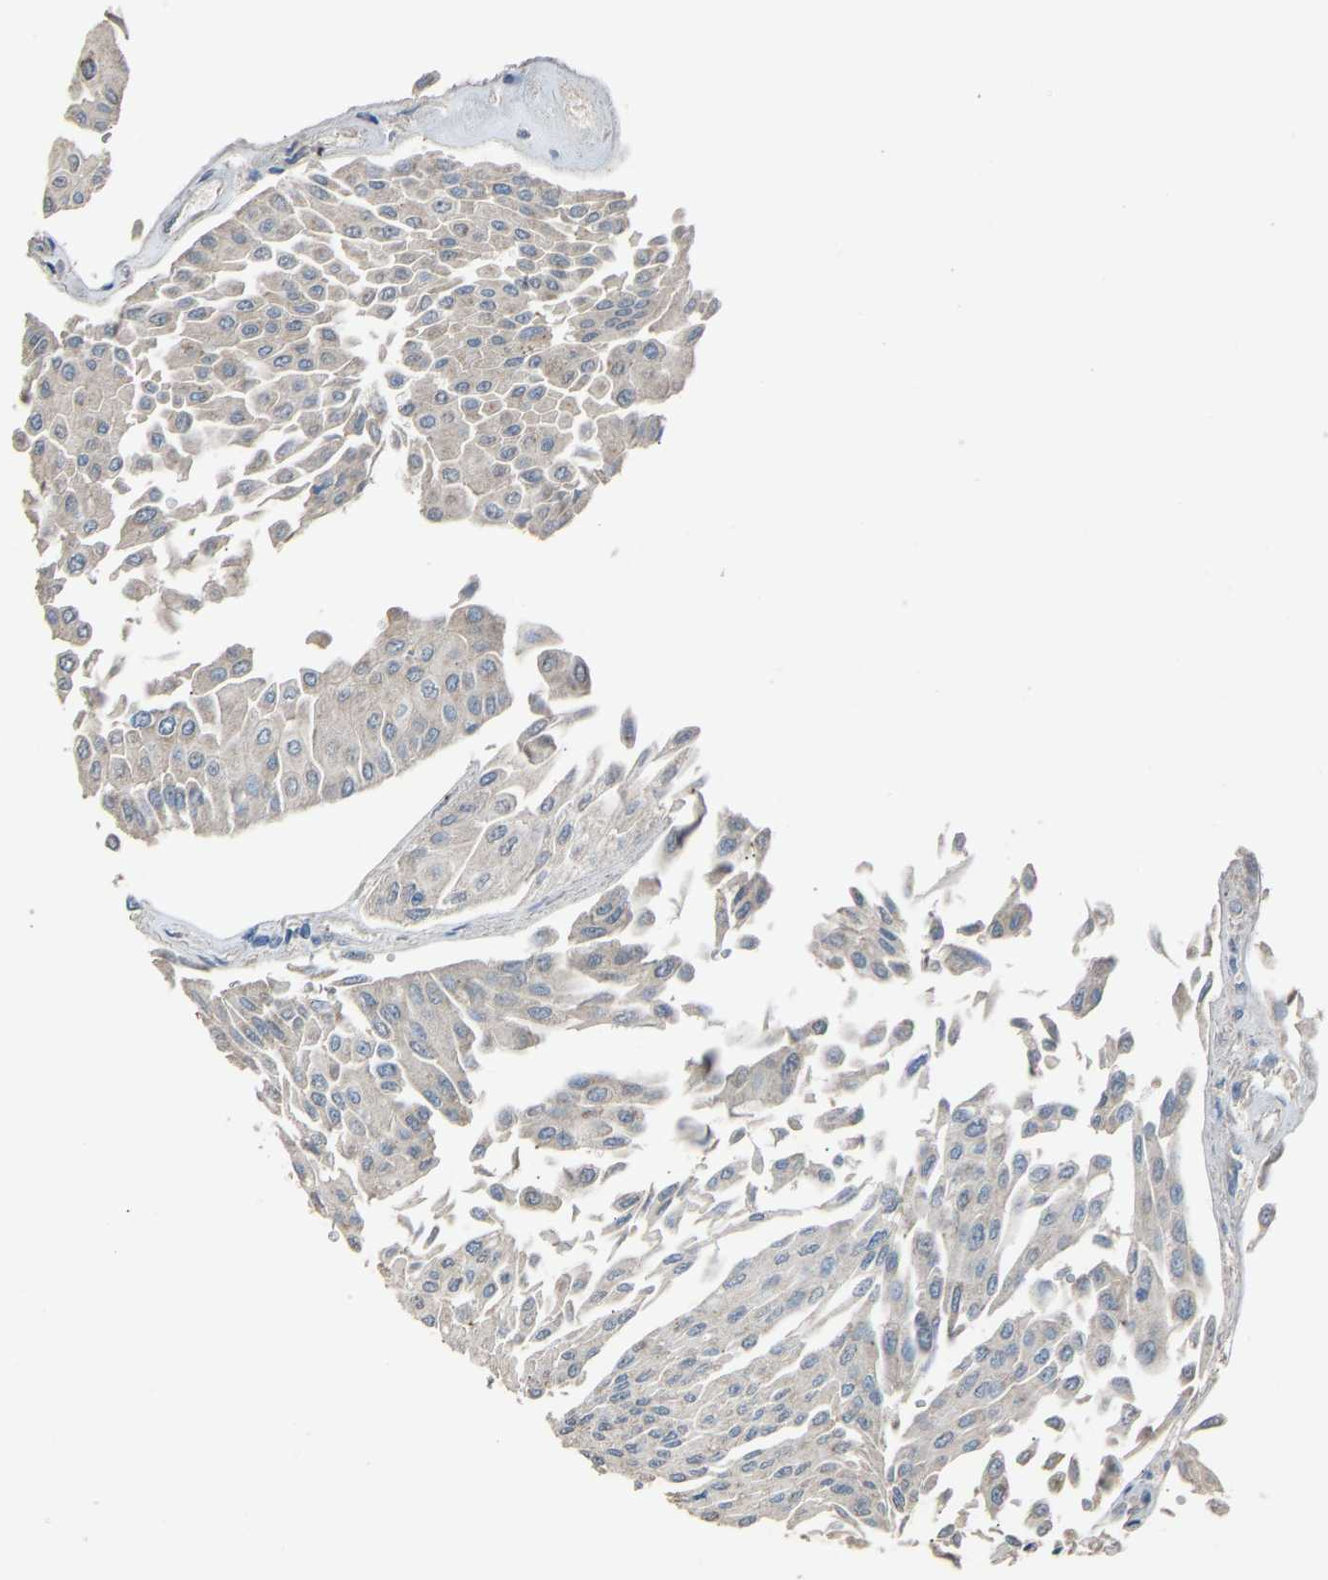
{"staining": {"intensity": "negative", "quantity": "none", "location": "none"}, "tissue": "urothelial cancer", "cell_type": "Tumor cells", "image_type": "cancer", "snomed": [{"axis": "morphology", "description": "Urothelial carcinoma, Low grade"}, {"axis": "topography", "description": "Urinary bladder"}], "caption": "Tumor cells are negative for brown protein staining in urothelial cancer.", "gene": "TGFBR3", "patient": {"sex": "male", "age": 67}}